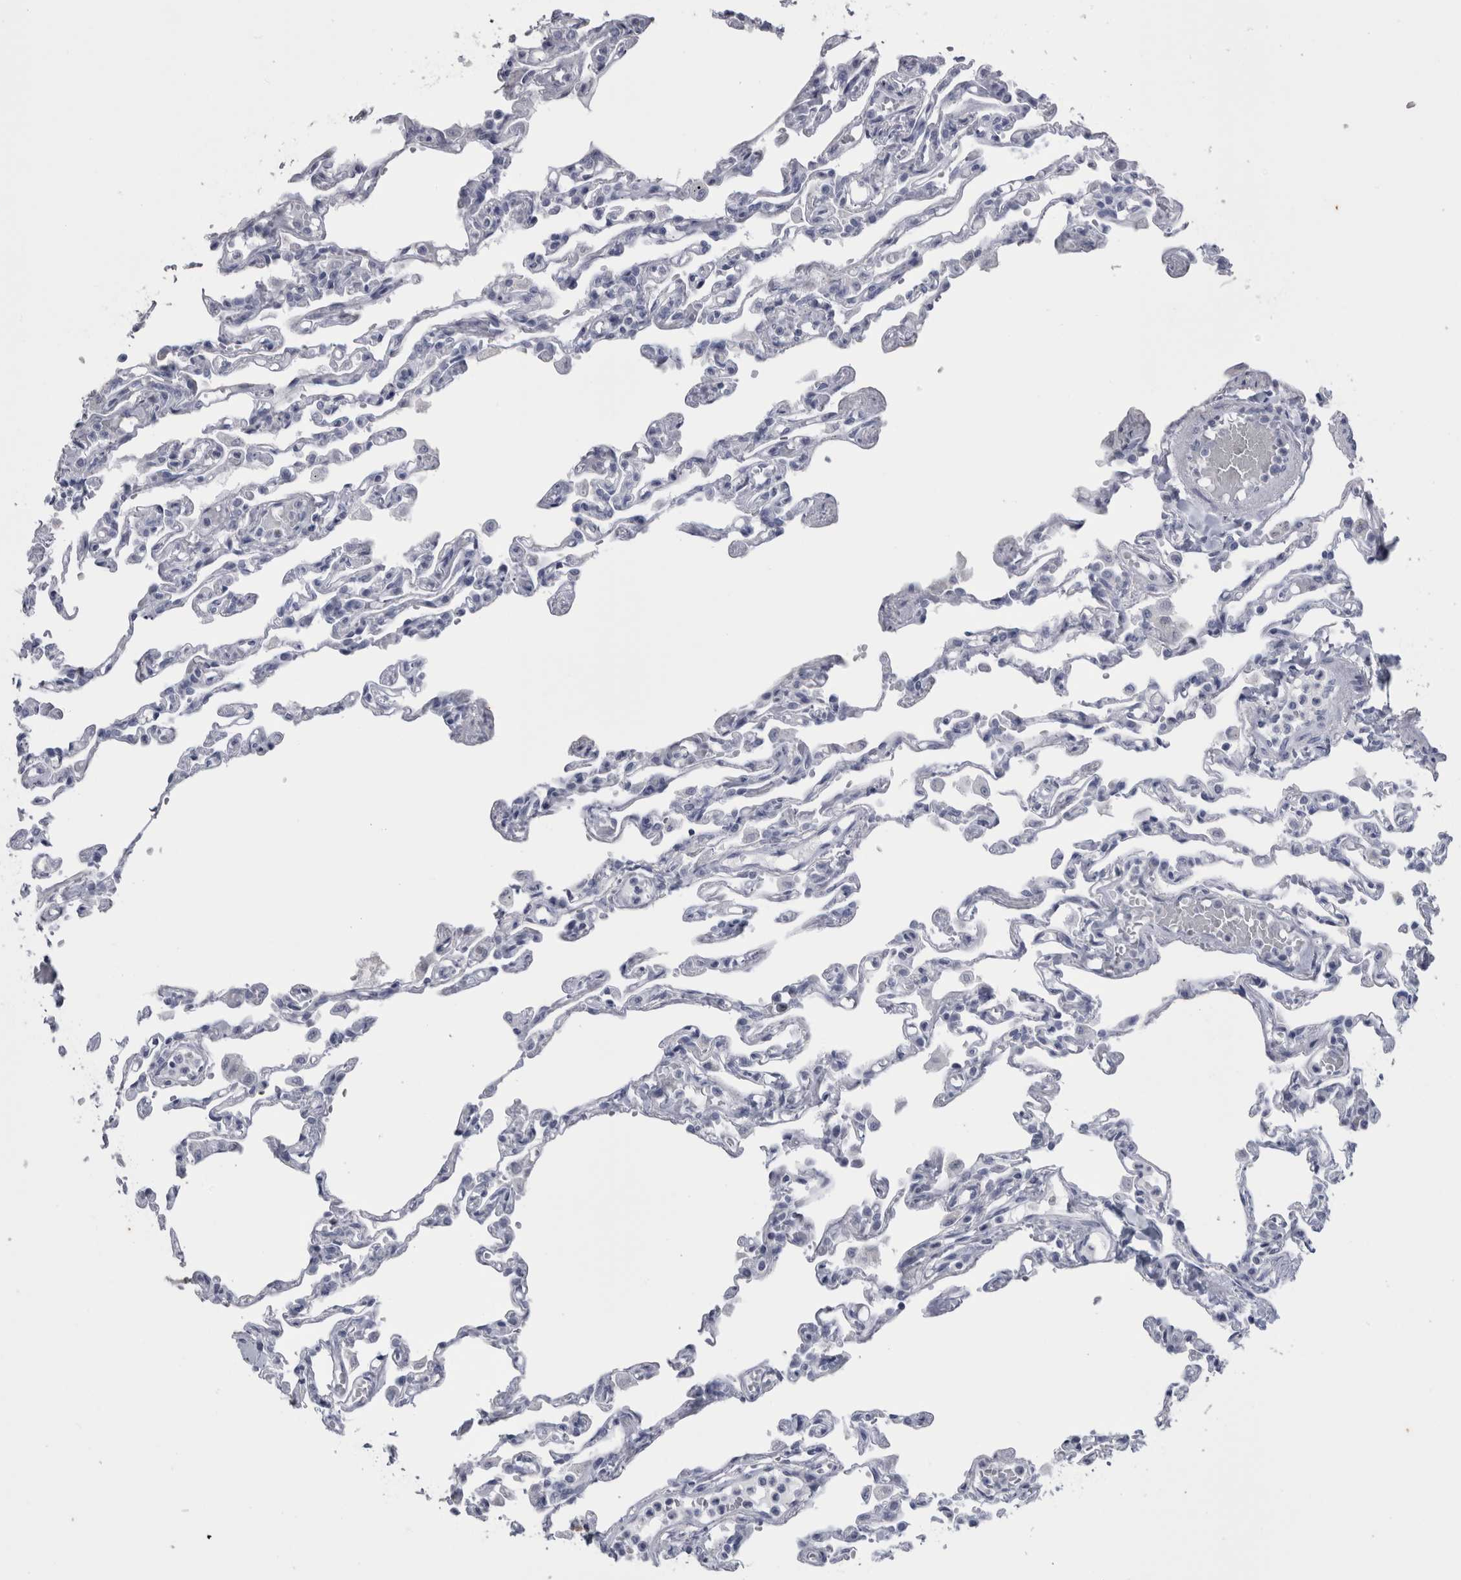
{"staining": {"intensity": "negative", "quantity": "none", "location": "none"}, "tissue": "lung", "cell_type": "Alveolar cells", "image_type": "normal", "snomed": [{"axis": "morphology", "description": "Normal tissue, NOS"}, {"axis": "topography", "description": "Lung"}], "caption": "IHC of benign lung displays no positivity in alveolar cells.", "gene": "MSMB", "patient": {"sex": "male", "age": 21}}